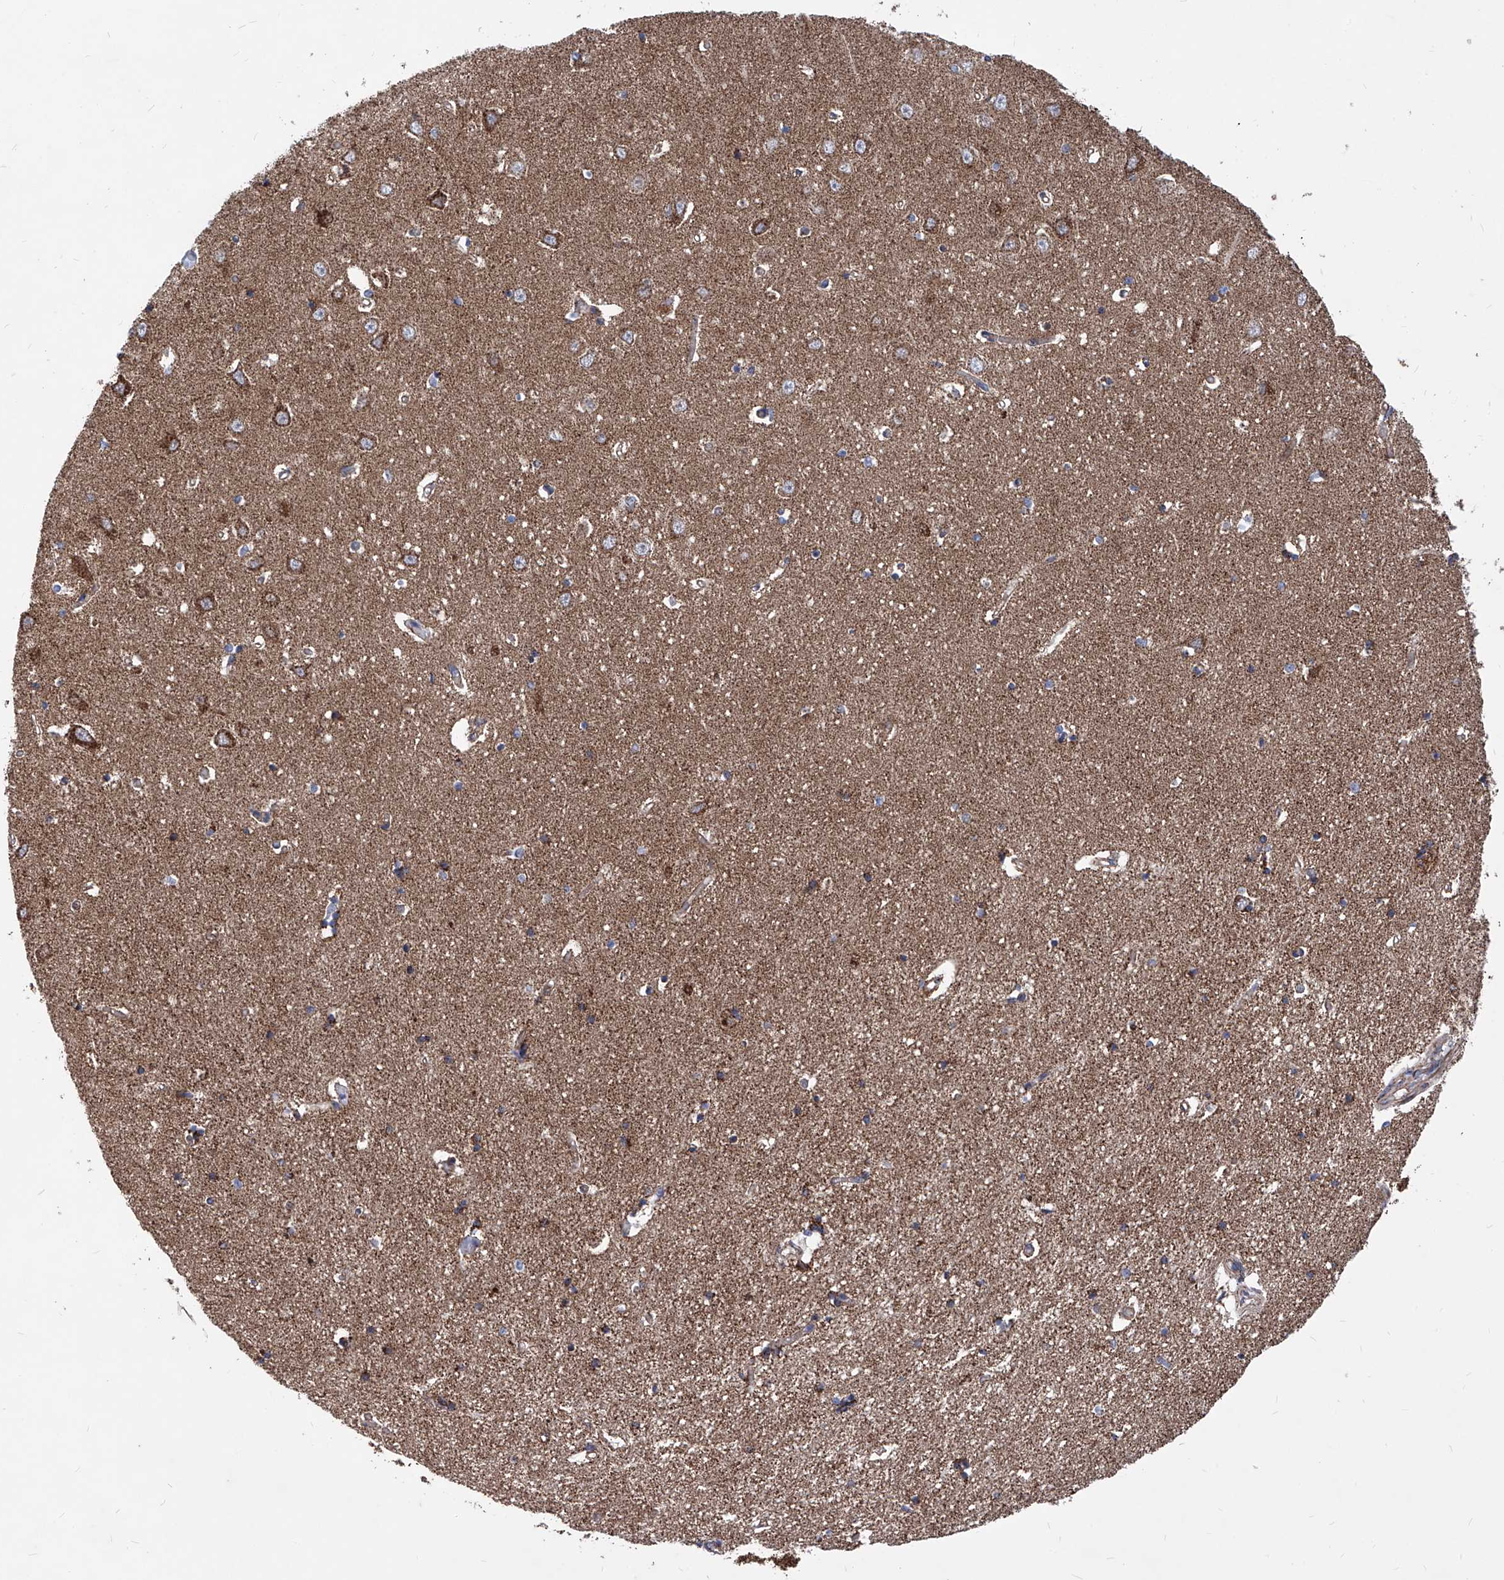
{"staining": {"intensity": "moderate", "quantity": ">75%", "location": "cytoplasmic/membranous"}, "tissue": "hippocampus", "cell_type": "Glial cells", "image_type": "normal", "snomed": [{"axis": "morphology", "description": "Normal tissue, NOS"}, {"axis": "topography", "description": "Hippocampus"}], "caption": "A histopathology image of human hippocampus stained for a protein exhibits moderate cytoplasmic/membranous brown staining in glial cells.", "gene": "HRNR", "patient": {"sex": "male", "age": 70}}